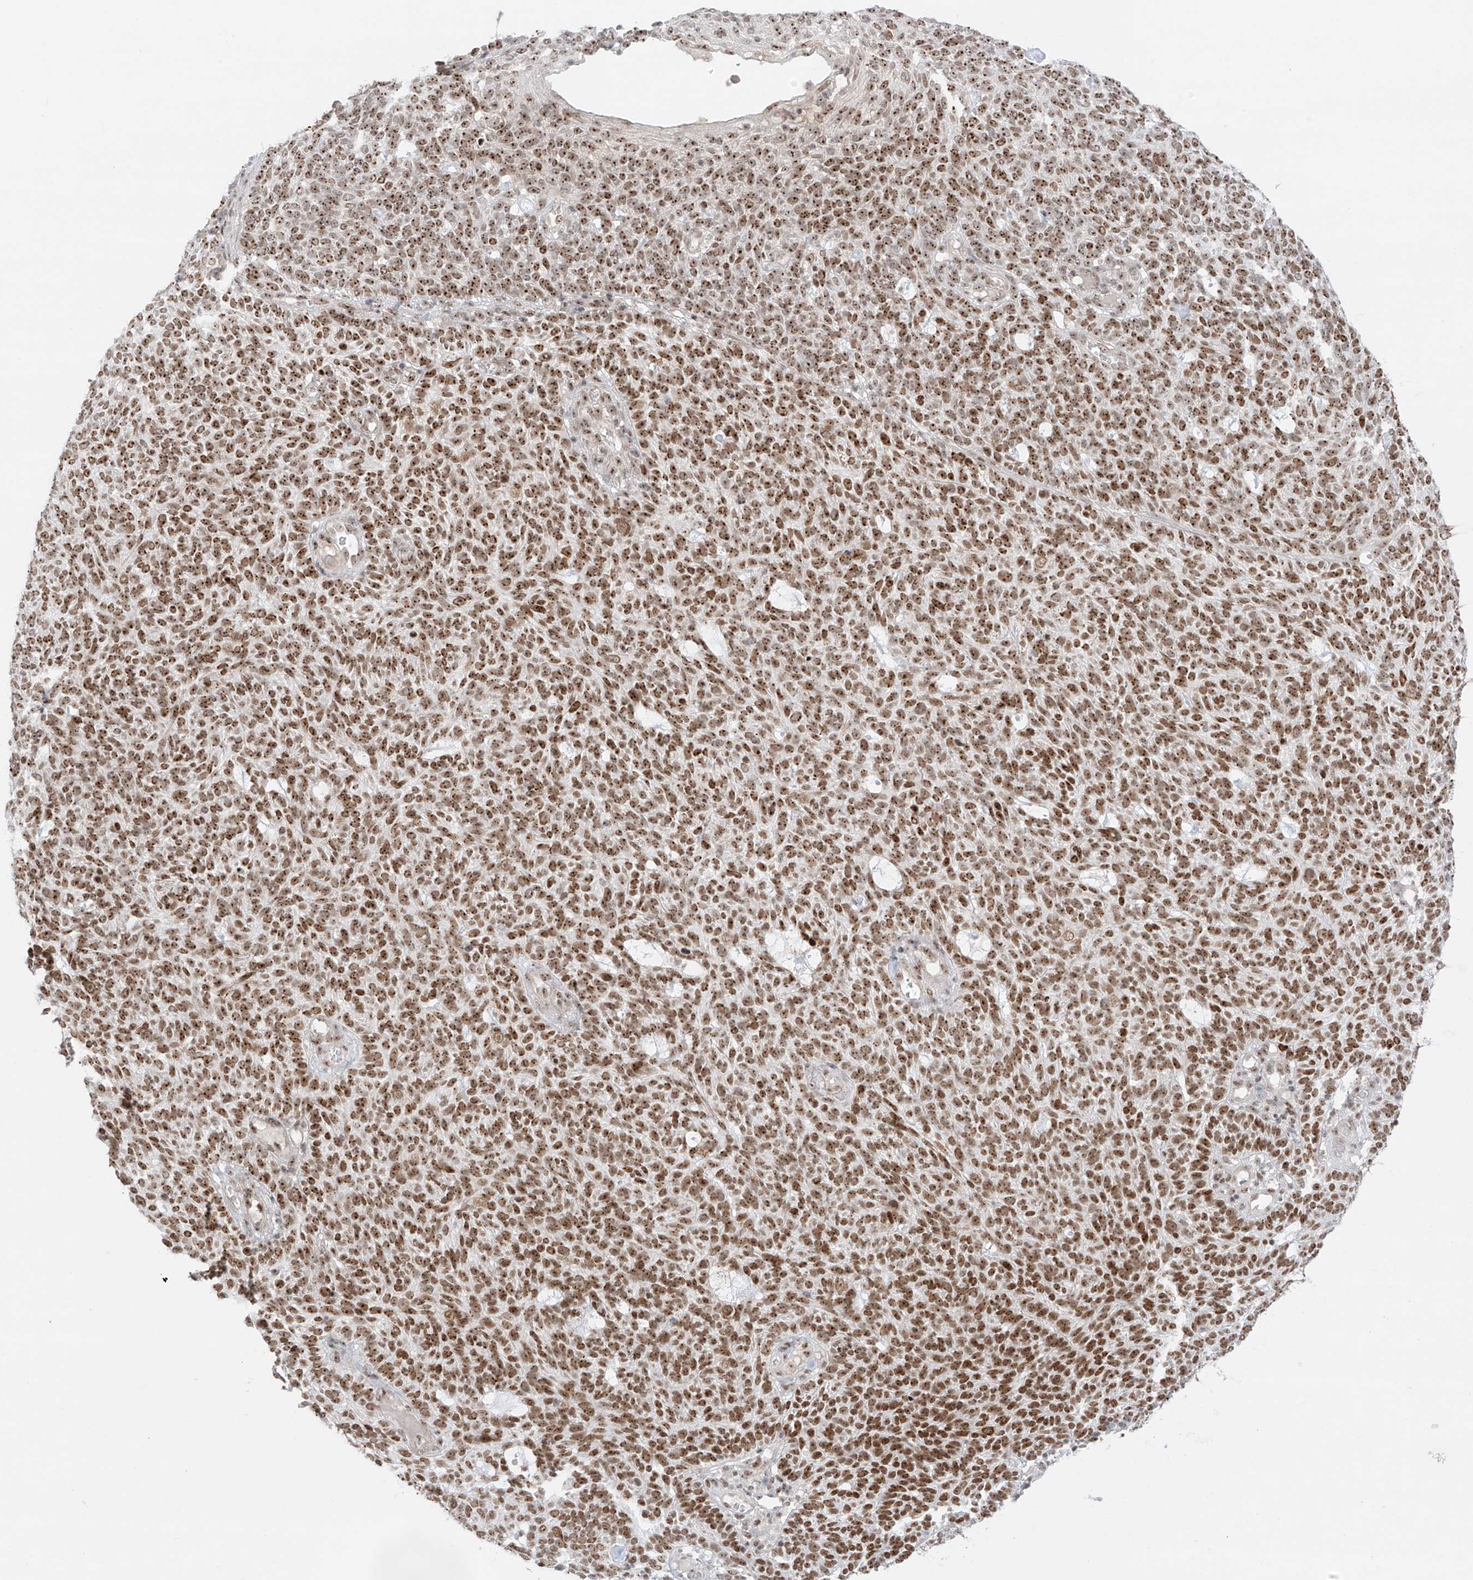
{"staining": {"intensity": "moderate", "quantity": ">75%", "location": "nuclear"}, "tissue": "skin cancer", "cell_type": "Tumor cells", "image_type": "cancer", "snomed": [{"axis": "morphology", "description": "Squamous cell carcinoma, NOS"}, {"axis": "topography", "description": "Skin"}], "caption": "Human skin cancer (squamous cell carcinoma) stained with a brown dye displays moderate nuclear positive staining in about >75% of tumor cells.", "gene": "ZNF512", "patient": {"sex": "female", "age": 90}}